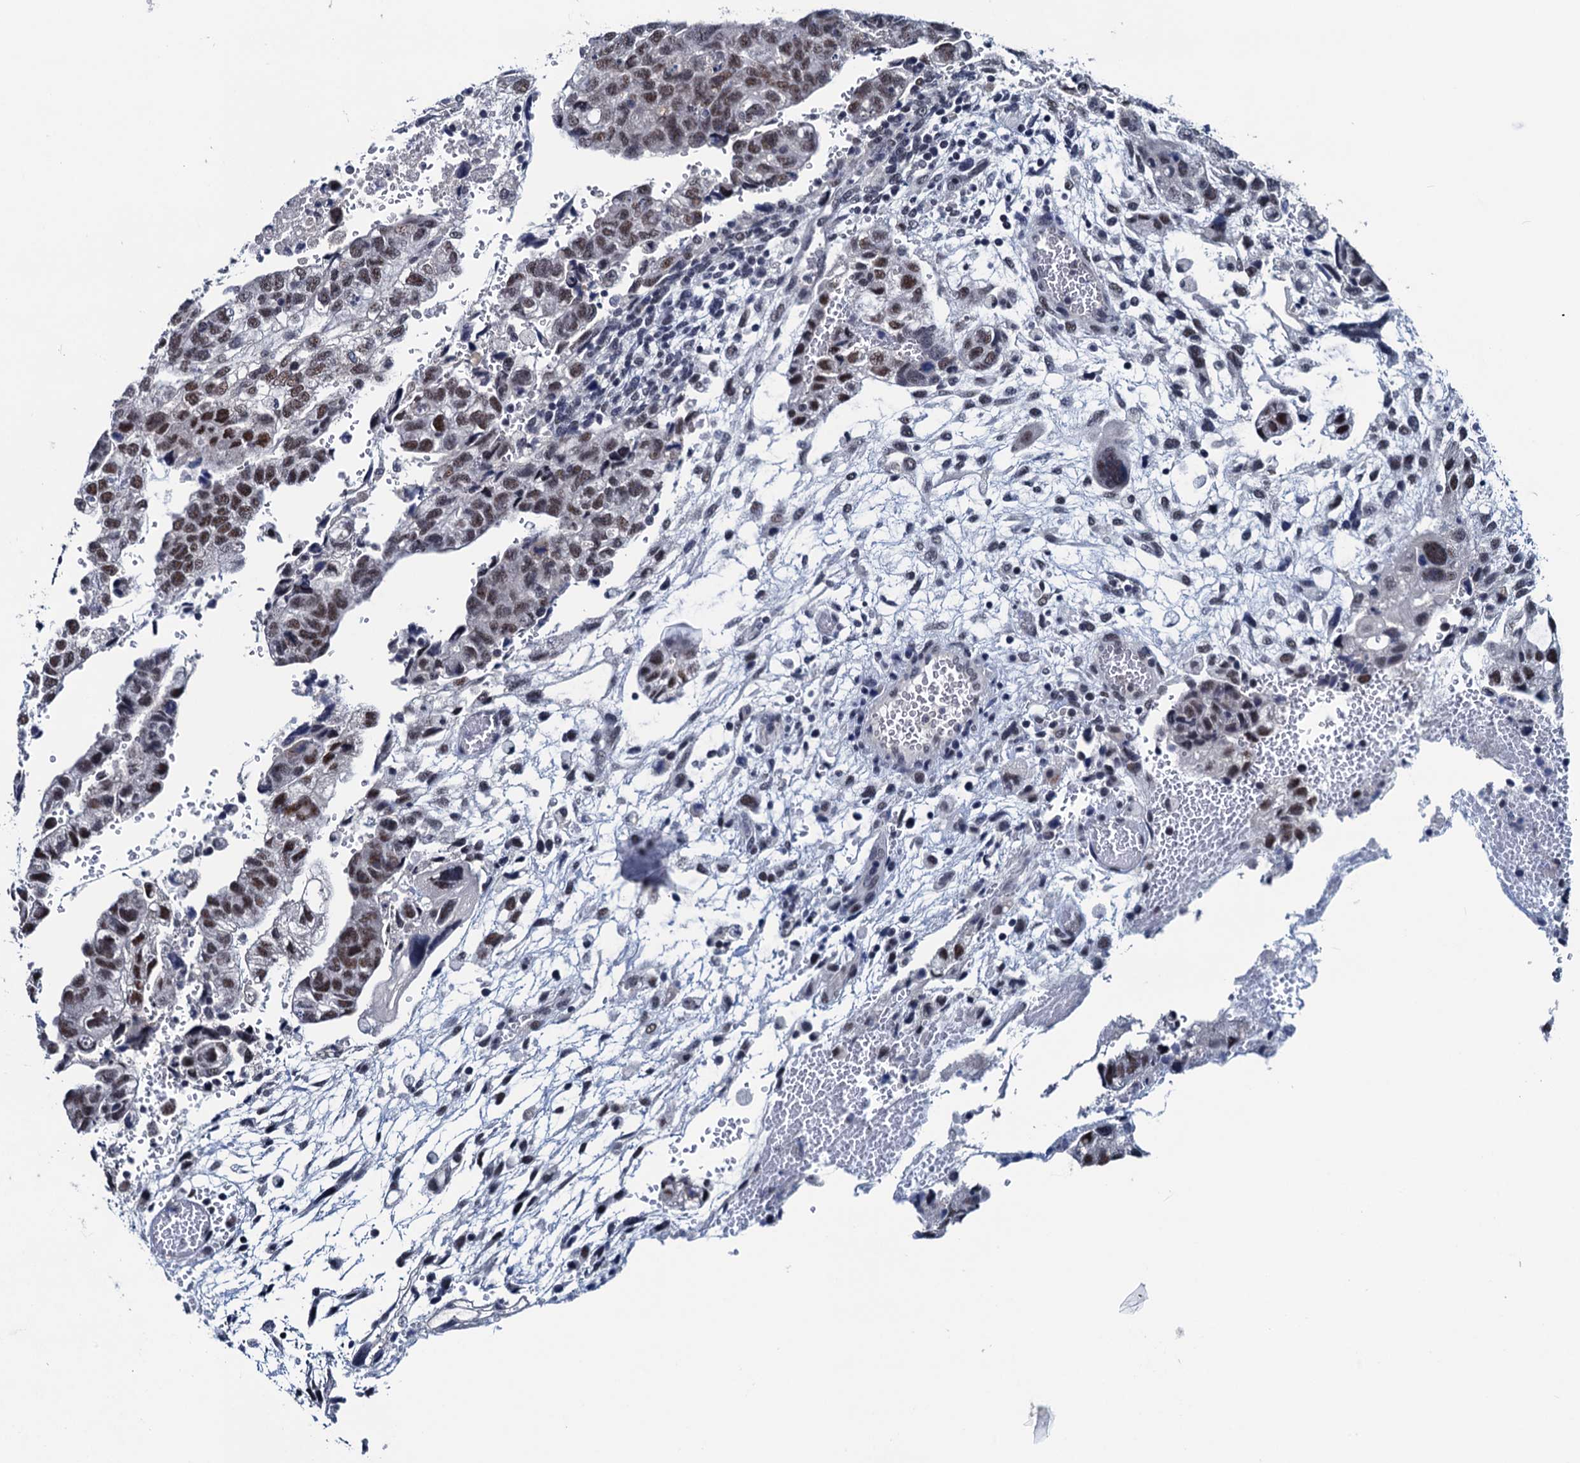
{"staining": {"intensity": "moderate", "quantity": ">75%", "location": "nuclear"}, "tissue": "testis cancer", "cell_type": "Tumor cells", "image_type": "cancer", "snomed": [{"axis": "morphology", "description": "Carcinoma, Embryonal, NOS"}, {"axis": "topography", "description": "Testis"}], "caption": "A brown stain highlights moderate nuclear expression of a protein in testis embryonal carcinoma tumor cells.", "gene": "FNBP4", "patient": {"sex": "male", "age": 36}}